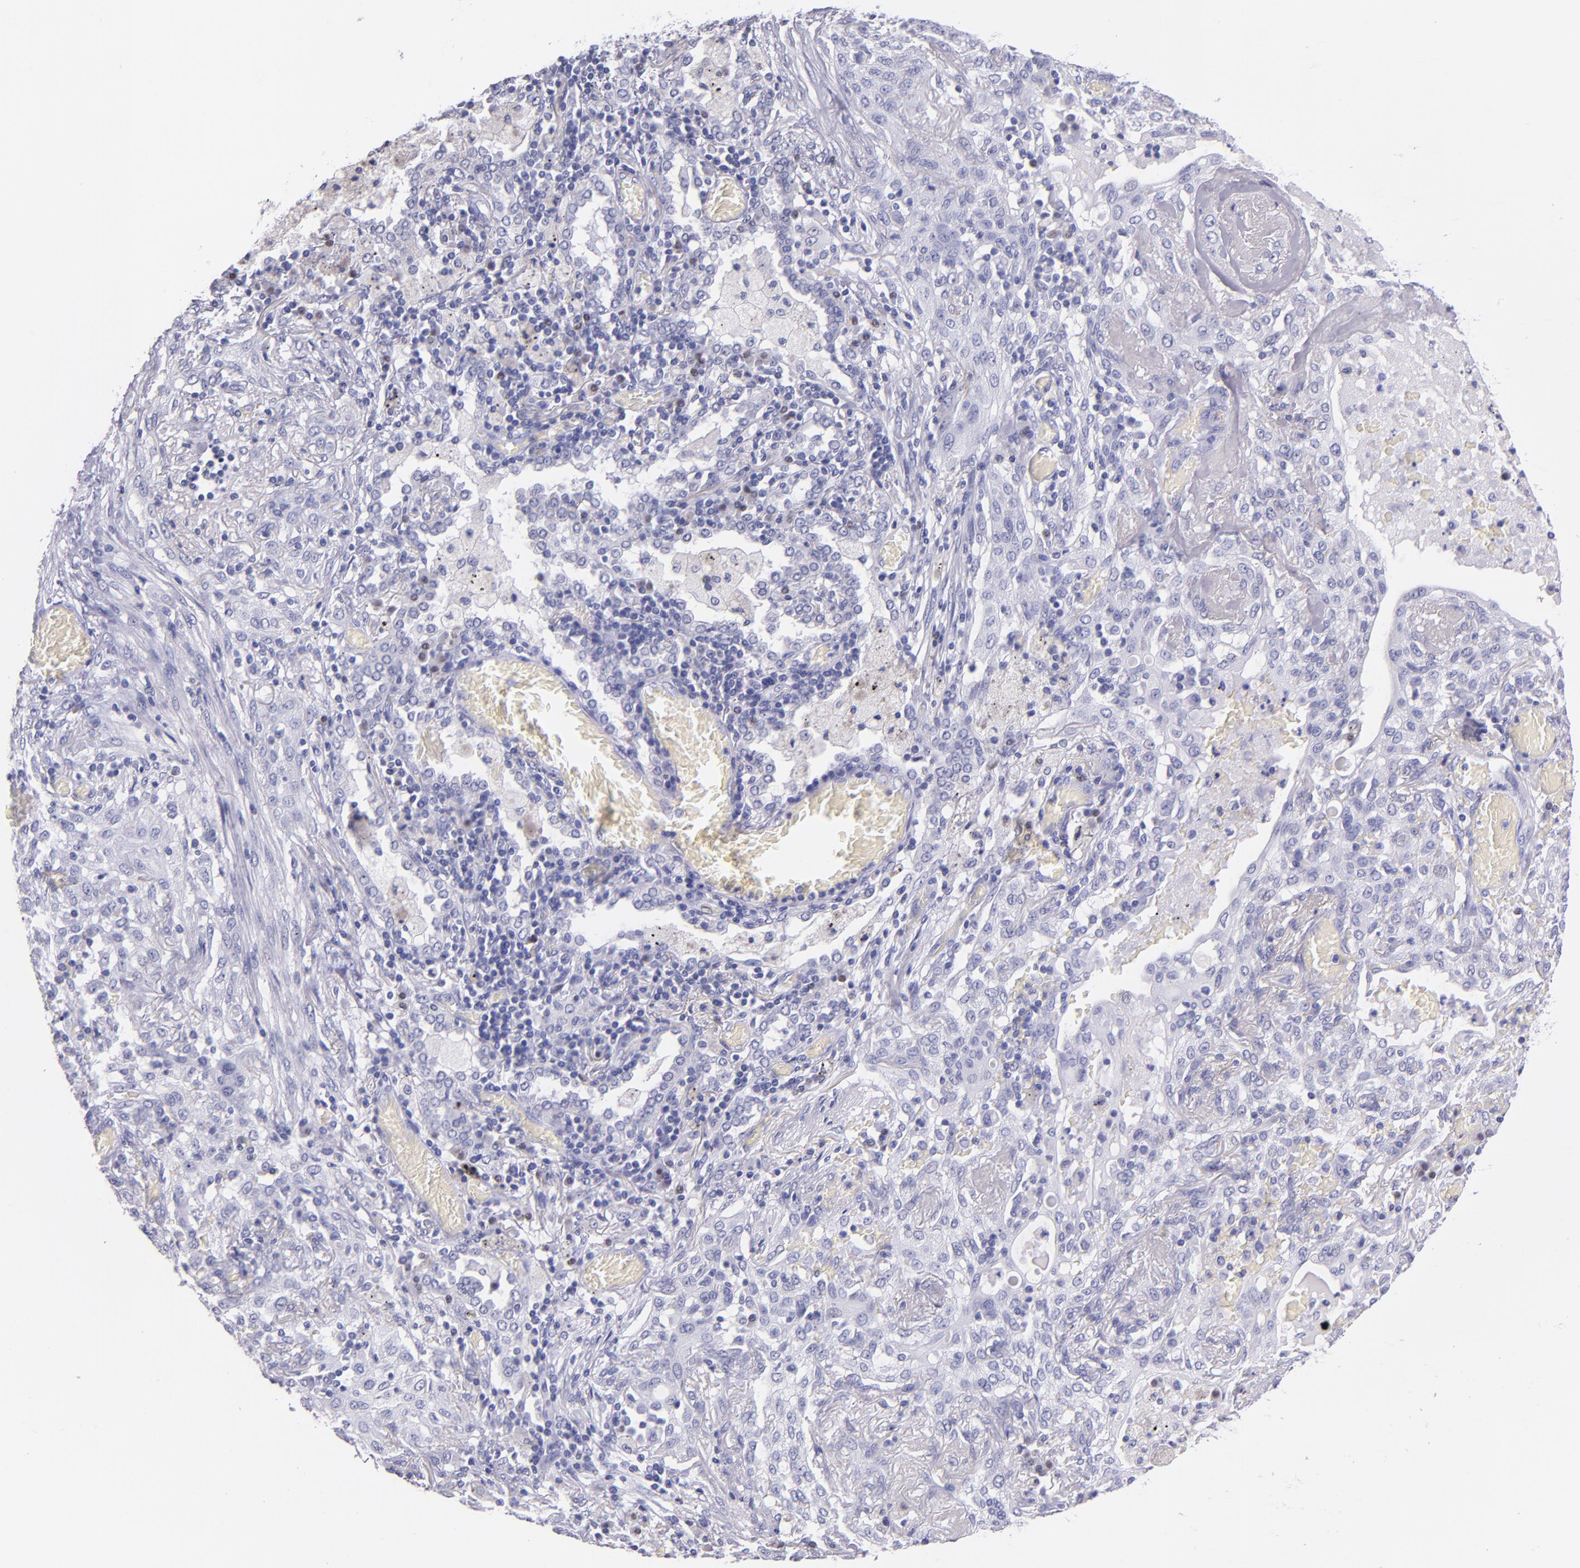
{"staining": {"intensity": "negative", "quantity": "none", "location": "none"}, "tissue": "lung cancer", "cell_type": "Tumor cells", "image_type": "cancer", "snomed": [{"axis": "morphology", "description": "Squamous cell carcinoma, NOS"}, {"axis": "topography", "description": "Lung"}], "caption": "Immunohistochemistry (IHC) micrograph of lung cancer (squamous cell carcinoma) stained for a protein (brown), which demonstrates no staining in tumor cells.", "gene": "IRF4", "patient": {"sex": "female", "age": 47}}